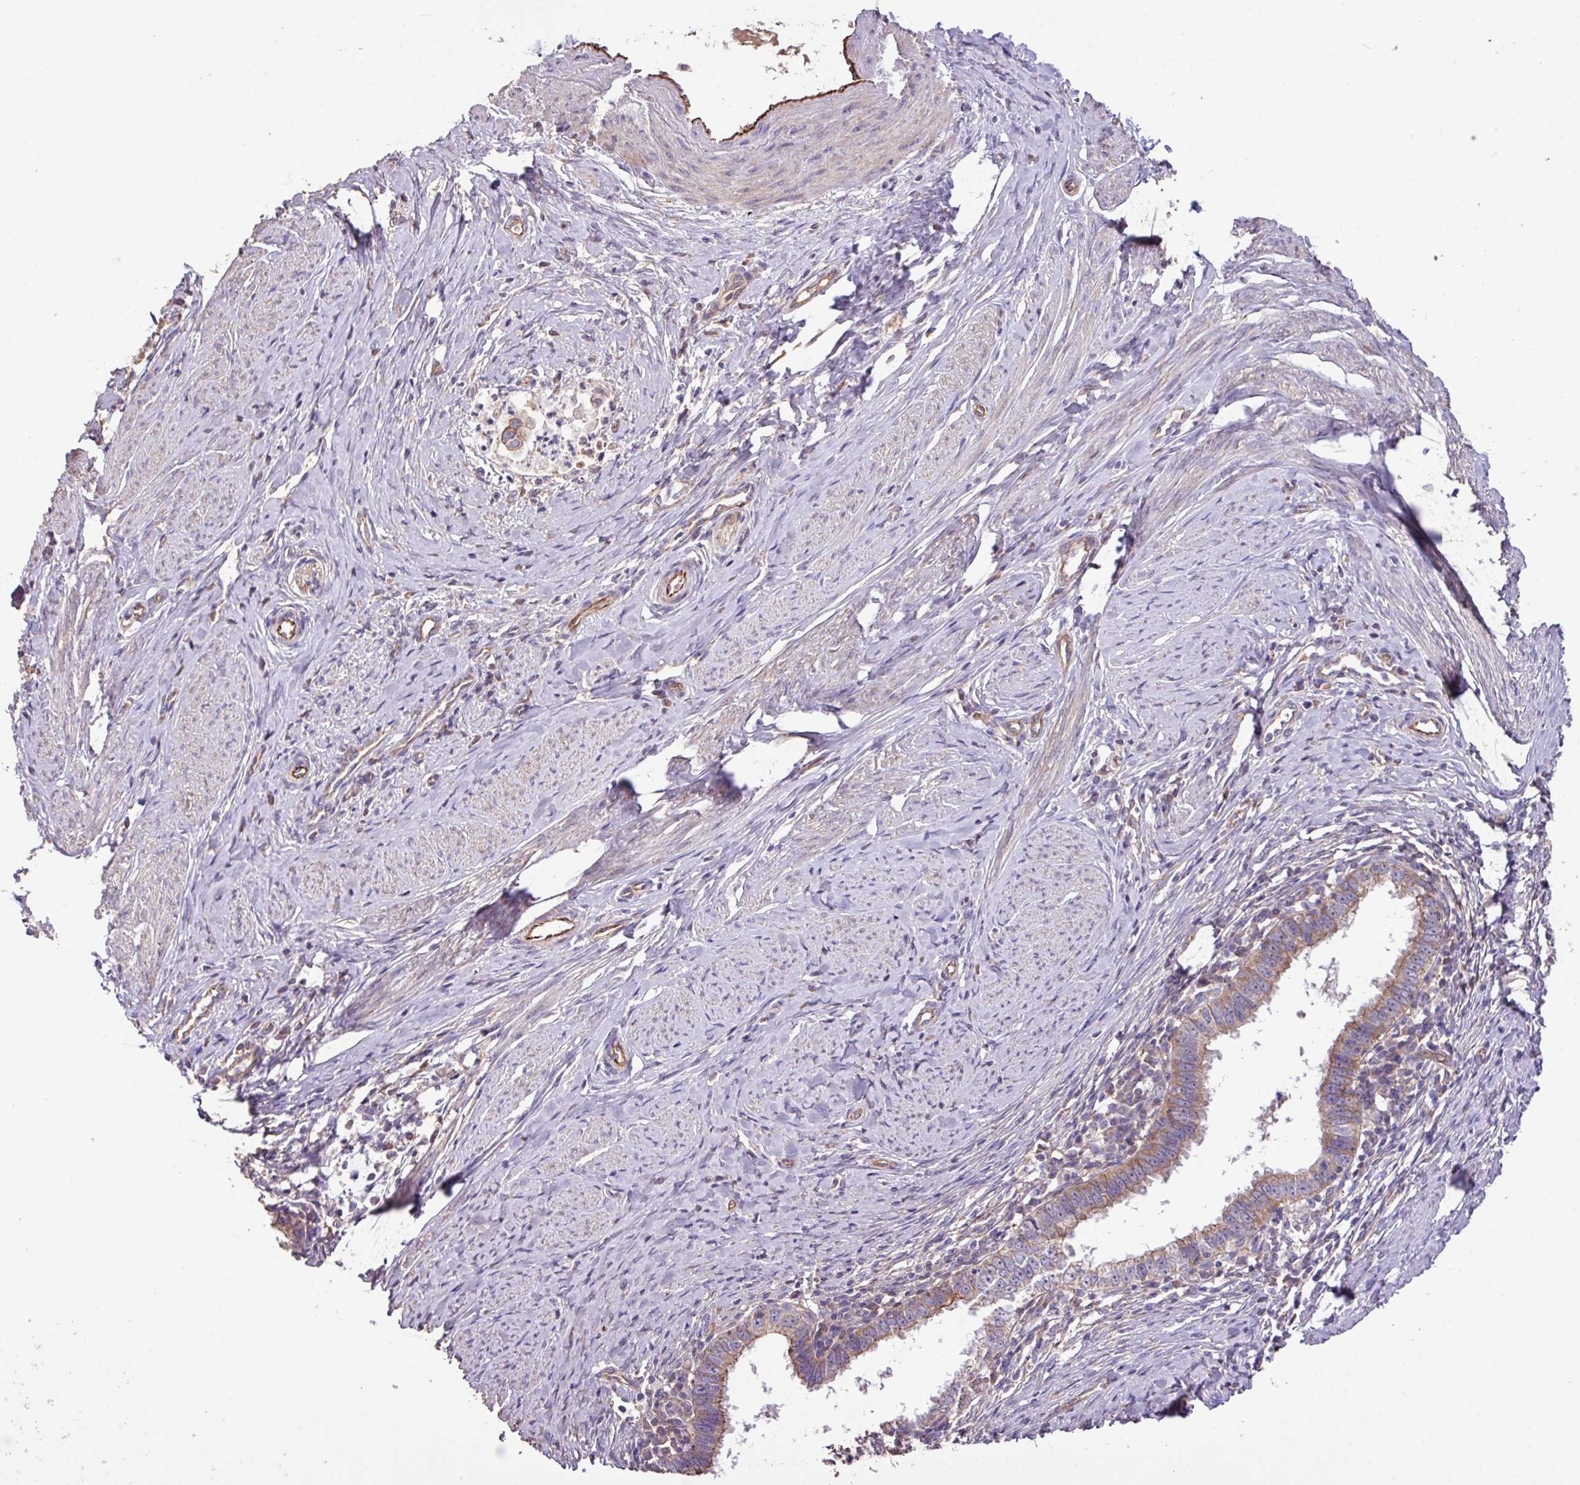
{"staining": {"intensity": "moderate", "quantity": "25%-75%", "location": "cytoplasmic/membranous"}, "tissue": "cervical cancer", "cell_type": "Tumor cells", "image_type": "cancer", "snomed": [{"axis": "morphology", "description": "Adenocarcinoma, NOS"}, {"axis": "topography", "description": "Cervix"}], "caption": "This micrograph reveals IHC staining of human cervical adenocarcinoma, with medium moderate cytoplasmic/membranous positivity in approximately 25%-75% of tumor cells.", "gene": "LRRC53", "patient": {"sex": "female", "age": 36}}